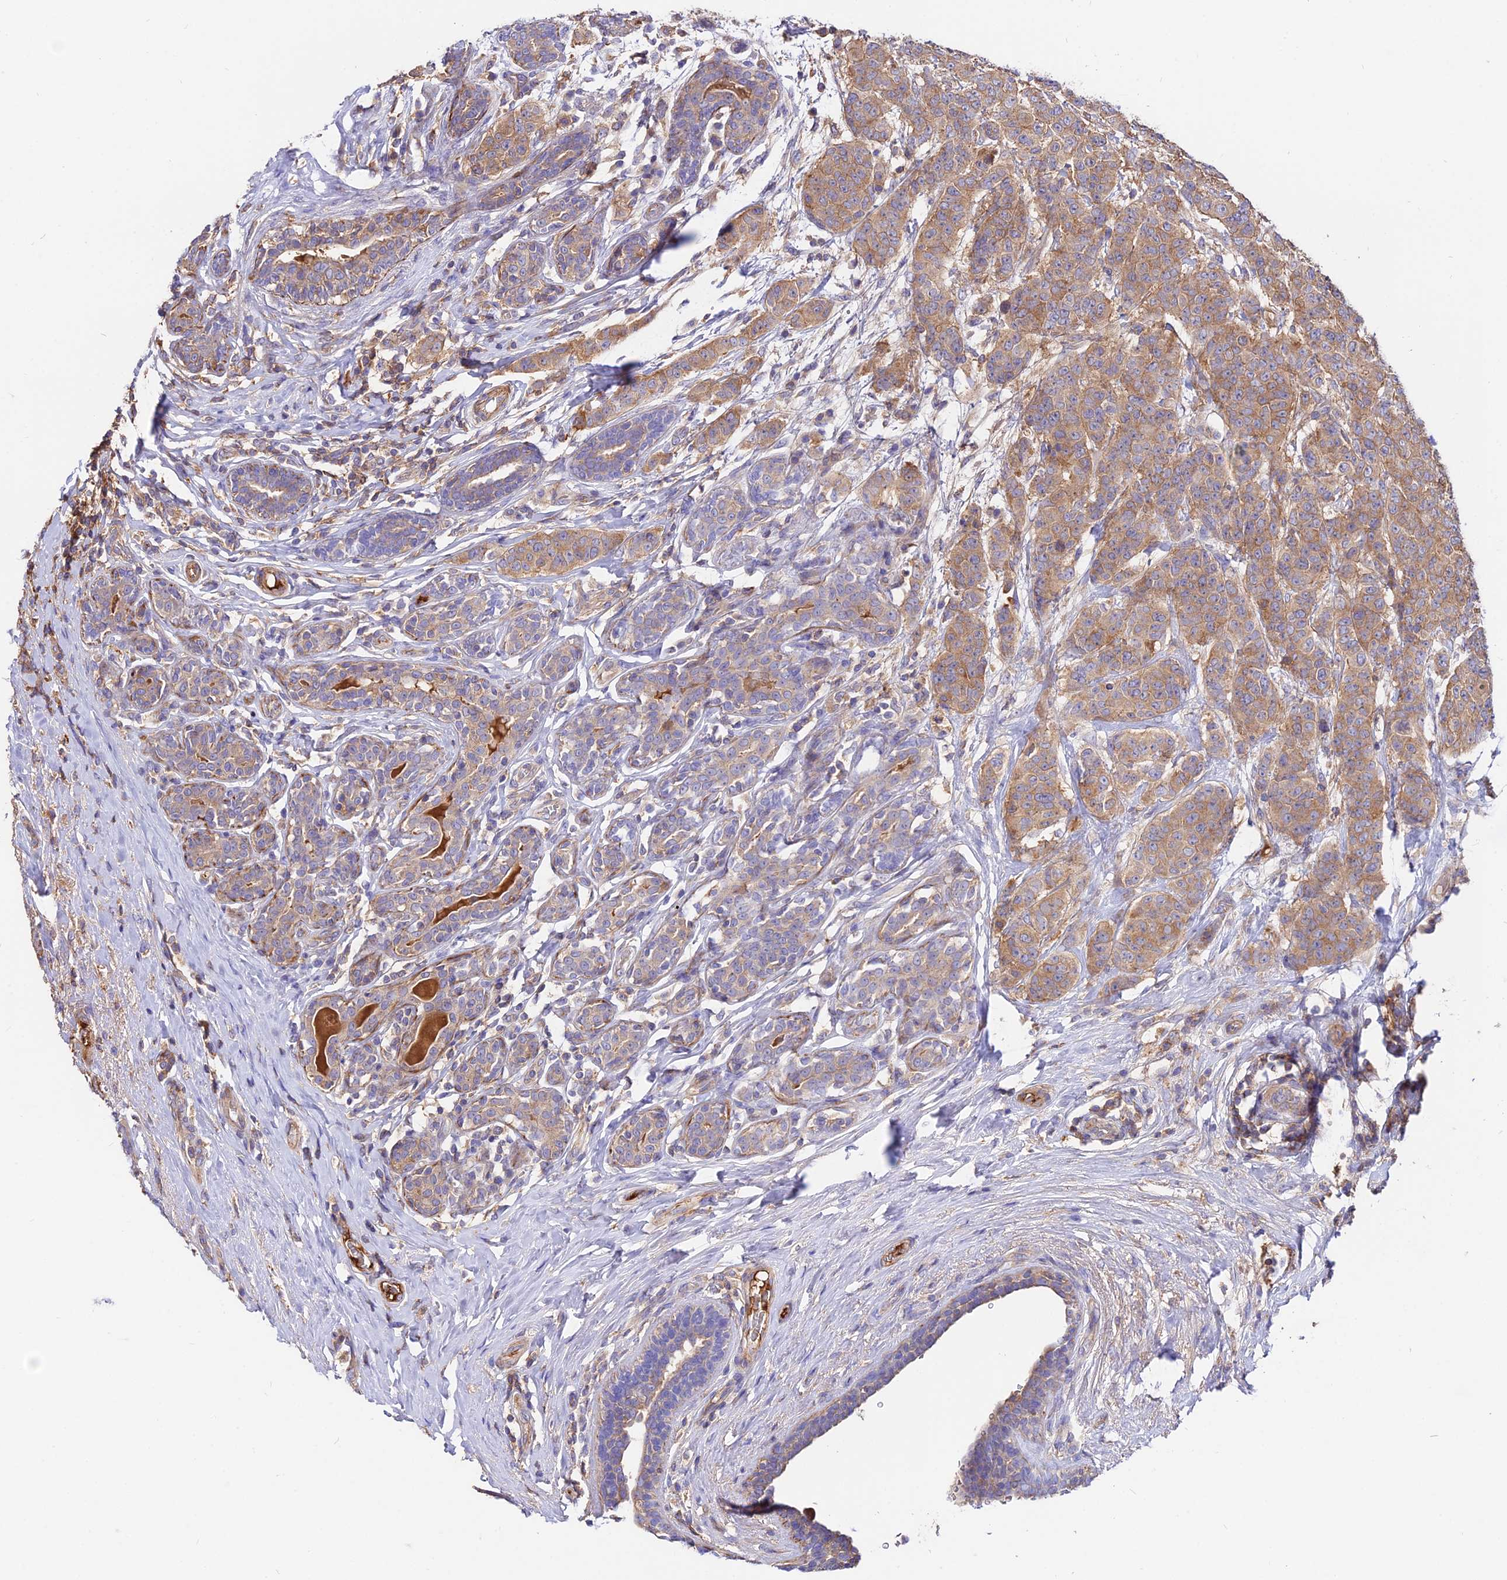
{"staining": {"intensity": "moderate", "quantity": "25%-75%", "location": "cytoplasmic/membranous"}, "tissue": "breast cancer", "cell_type": "Tumor cells", "image_type": "cancer", "snomed": [{"axis": "morphology", "description": "Duct carcinoma"}, {"axis": "topography", "description": "Breast"}], "caption": "Human breast cancer stained for a protein (brown) demonstrates moderate cytoplasmic/membranous positive staining in approximately 25%-75% of tumor cells.", "gene": "PYM1", "patient": {"sex": "female", "age": 40}}